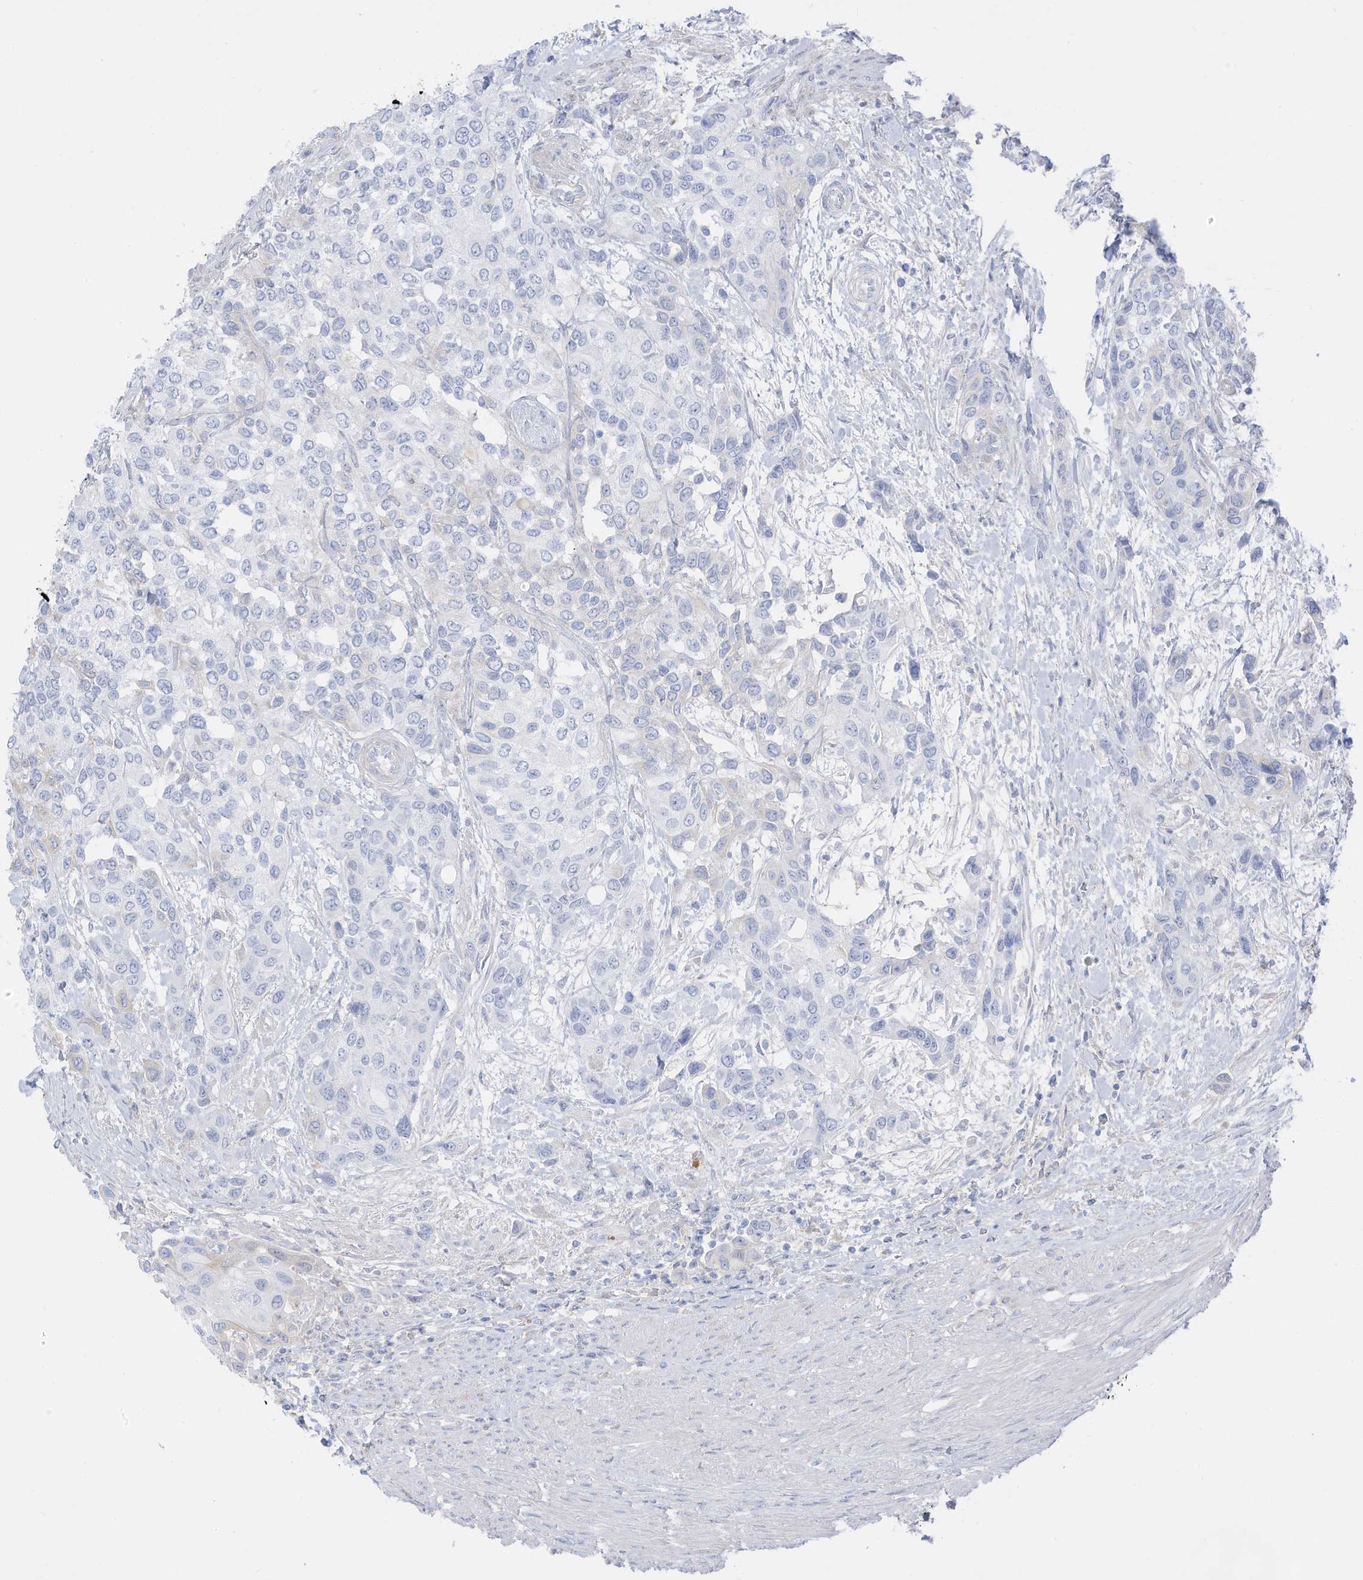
{"staining": {"intensity": "negative", "quantity": "none", "location": "none"}, "tissue": "urothelial cancer", "cell_type": "Tumor cells", "image_type": "cancer", "snomed": [{"axis": "morphology", "description": "Normal tissue, NOS"}, {"axis": "morphology", "description": "Urothelial carcinoma, High grade"}, {"axis": "topography", "description": "Vascular tissue"}, {"axis": "topography", "description": "Urinary bladder"}], "caption": "A histopathology image of human urothelial carcinoma (high-grade) is negative for staining in tumor cells.", "gene": "HSD17B13", "patient": {"sex": "female", "age": 56}}